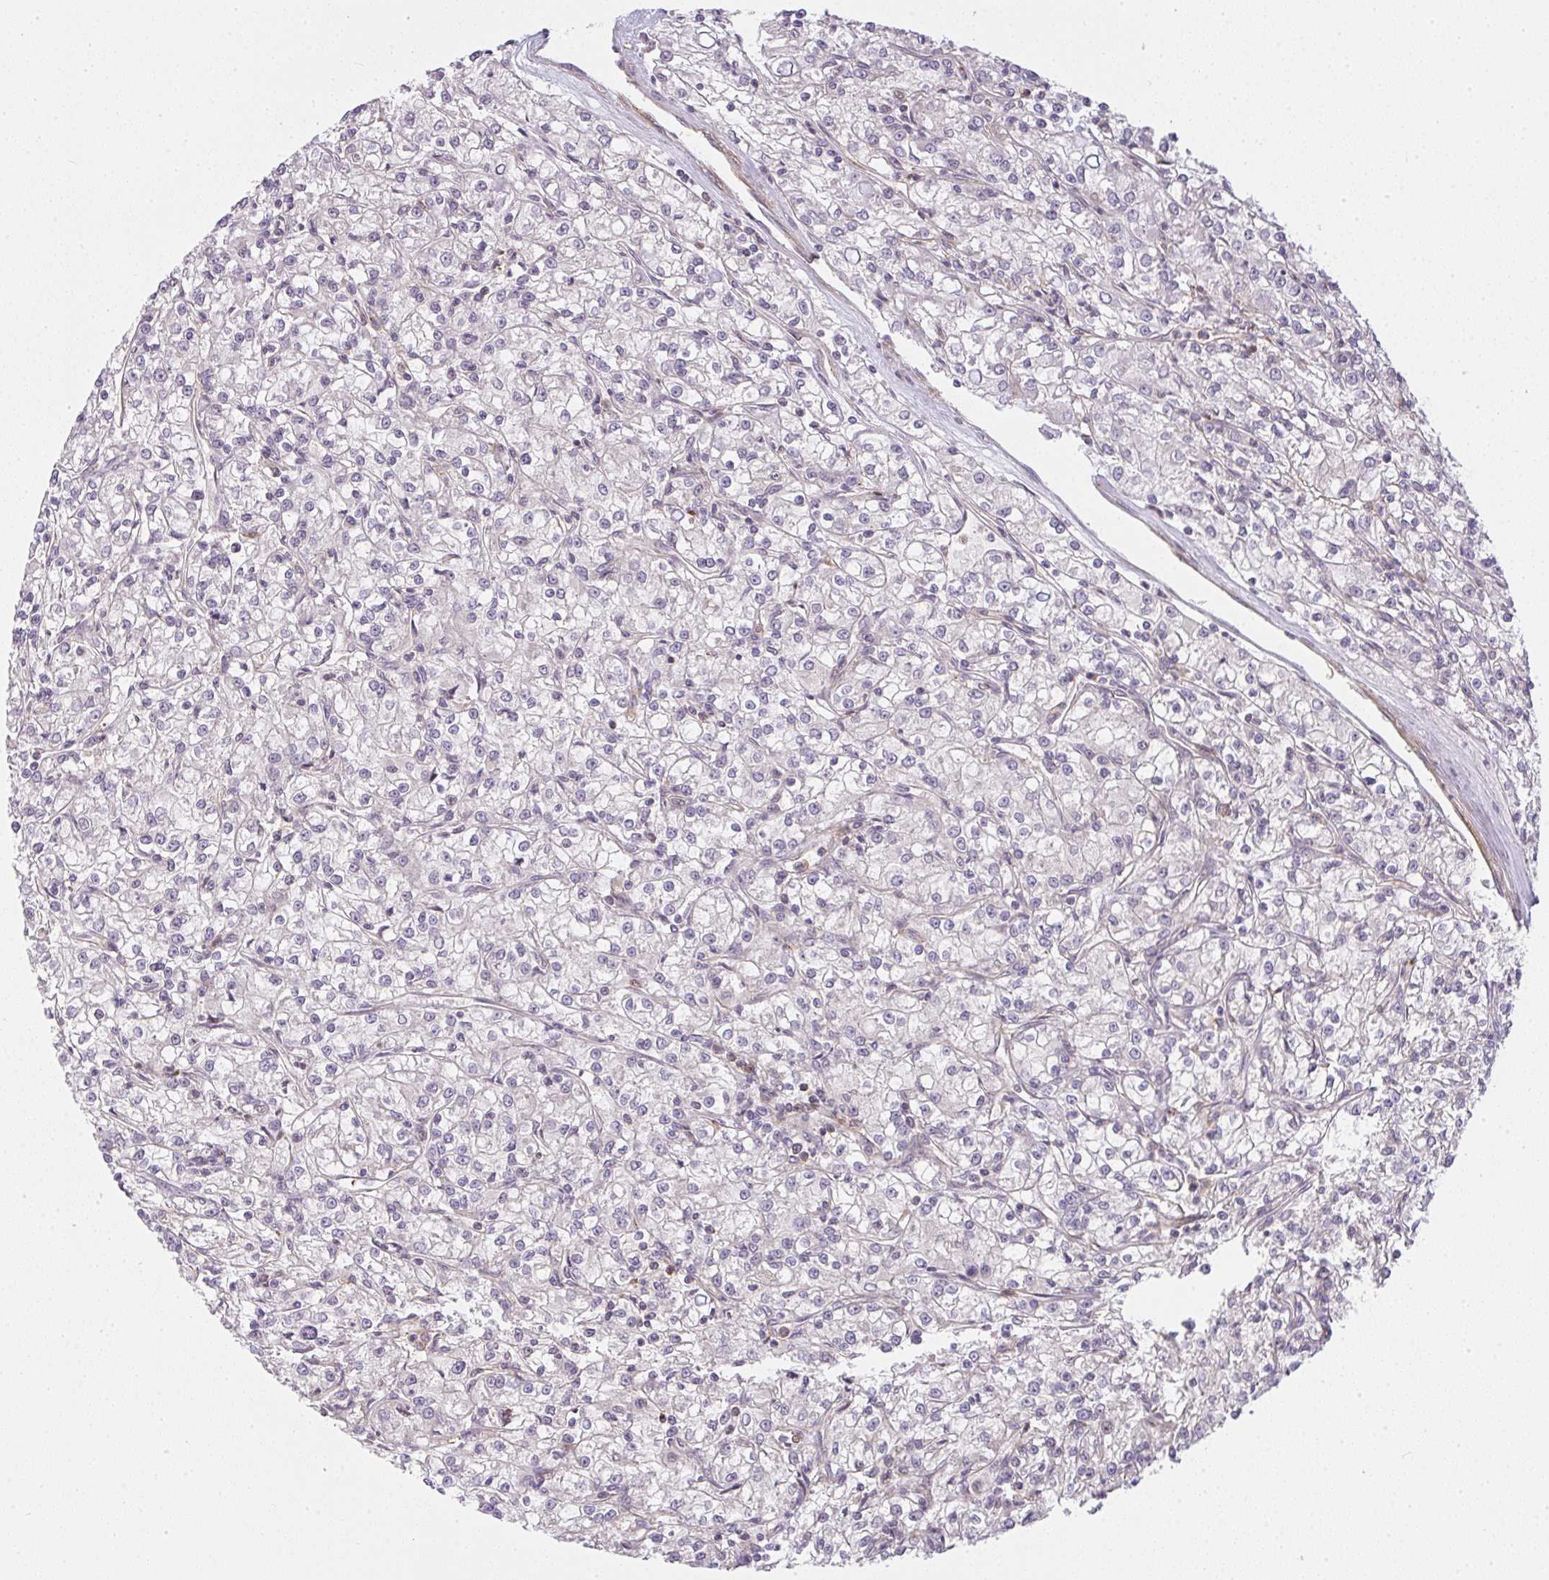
{"staining": {"intensity": "negative", "quantity": "none", "location": "none"}, "tissue": "renal cancer", "cell_type": "Tumor cells", "image_type": "cancer", "snomed": [{"axis": "morphology", "description": "Adenocarcinoma, NOS"}, {"axis": "topography", "description": "Kidney"}], "caption": "This is an immunohistochemistry (IHC) micrograph of human renal adenocarcinoma. There is no staining in tumor cells.", "gene": "SULF1", "patient": {"sex": "female", "age": 59}}